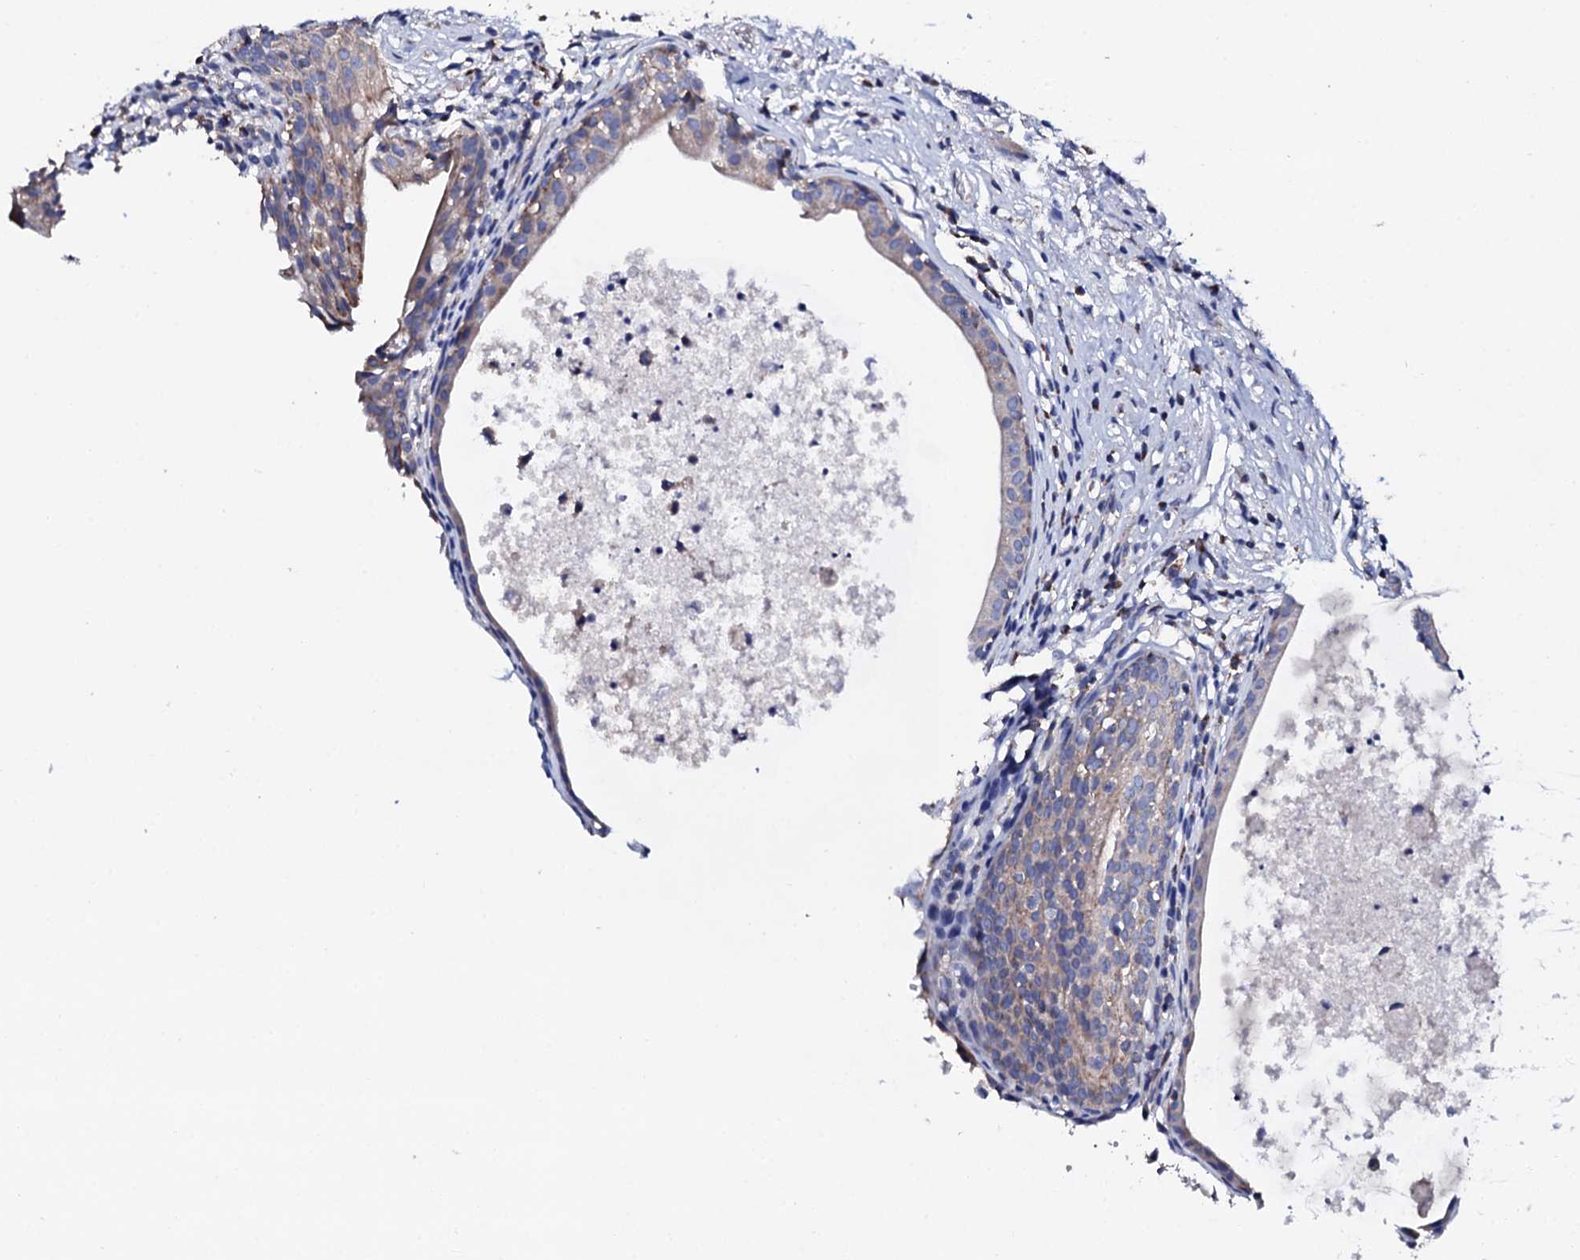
{"staining": {"intensity": "moderate", "quantity": "25%-75%", "location": "cytoplasmic/membranous"}, "tissue": "urinary bladder", "cell_type": "Urothelial cells", "image_type": "normal", "snomed": [{"axis": "morphology", "description": "Normal tissue, NOS"}, {"axis": "morphology", "description": "Inflammation, NOS"}, {"axis": "topography", "description": "Urinary bladder"}], "caption": "Benign urinary bladder displays moderate cytoplasmic/membranous staining in about 25%-75% of urothelial cells.", "gene": "TCAF2C", "patient": {"sex": "male", "age": 63}}